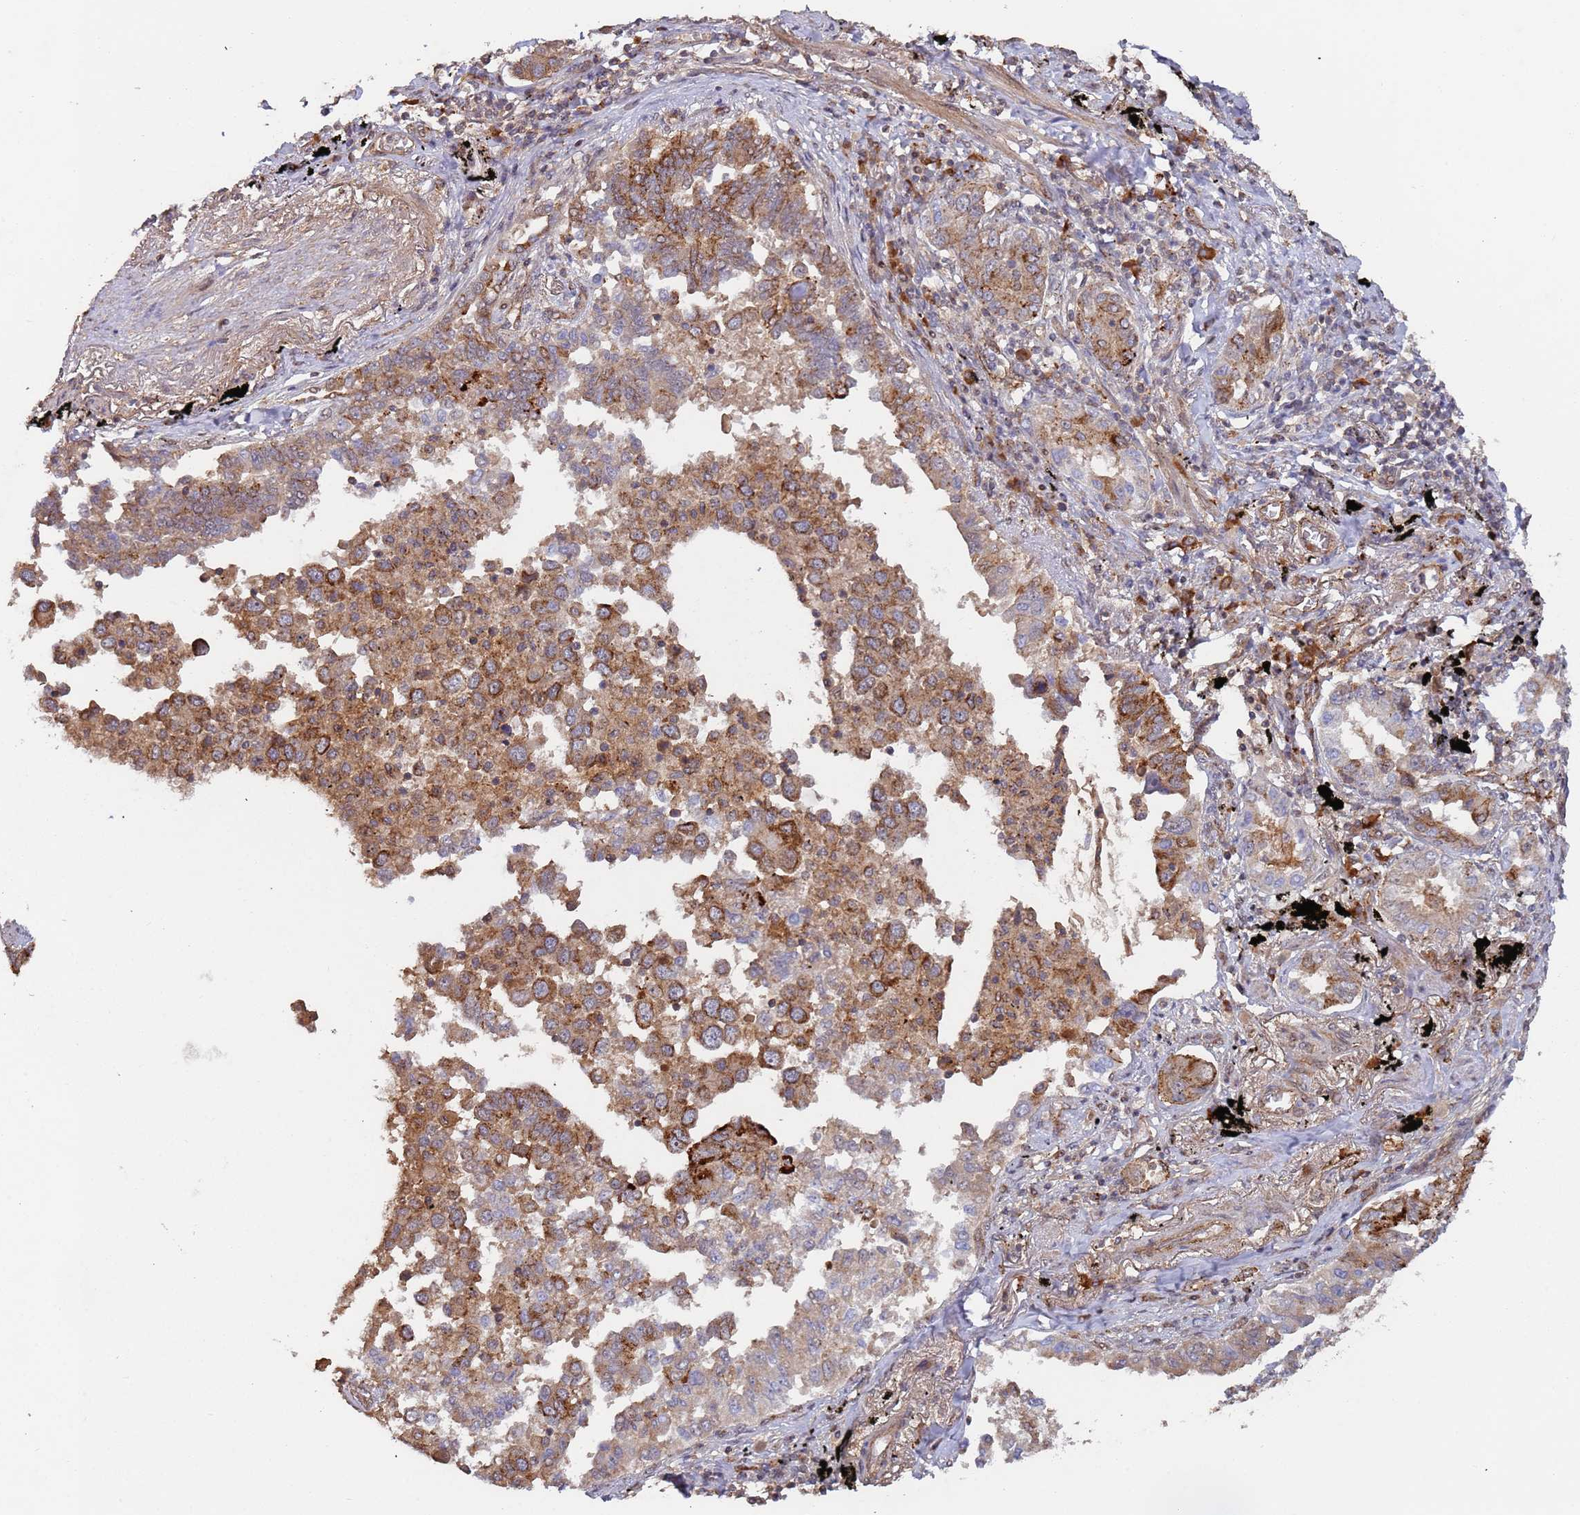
{"staining": {"intensity": "moderate", "quantity": ">75%", "location": "cytoplasmic/membranous"}, "tissue": "lung cancer", "cell_type": "Tumor cells", "image_type": "cancer", "snomed": [{"axis": "morphology", "description": "Adenocarcinoma, NOS"}, {"axis": "topography", "description": "Lung"}], "caption": "Brown immunohistochemical staining in human lung cancer exhibits moderate cytoplasmic/membranous expression in approximately >75% of tumor cells.", "gene": "KANSL1L", "patient": {"sex": "male", "age": 67}}